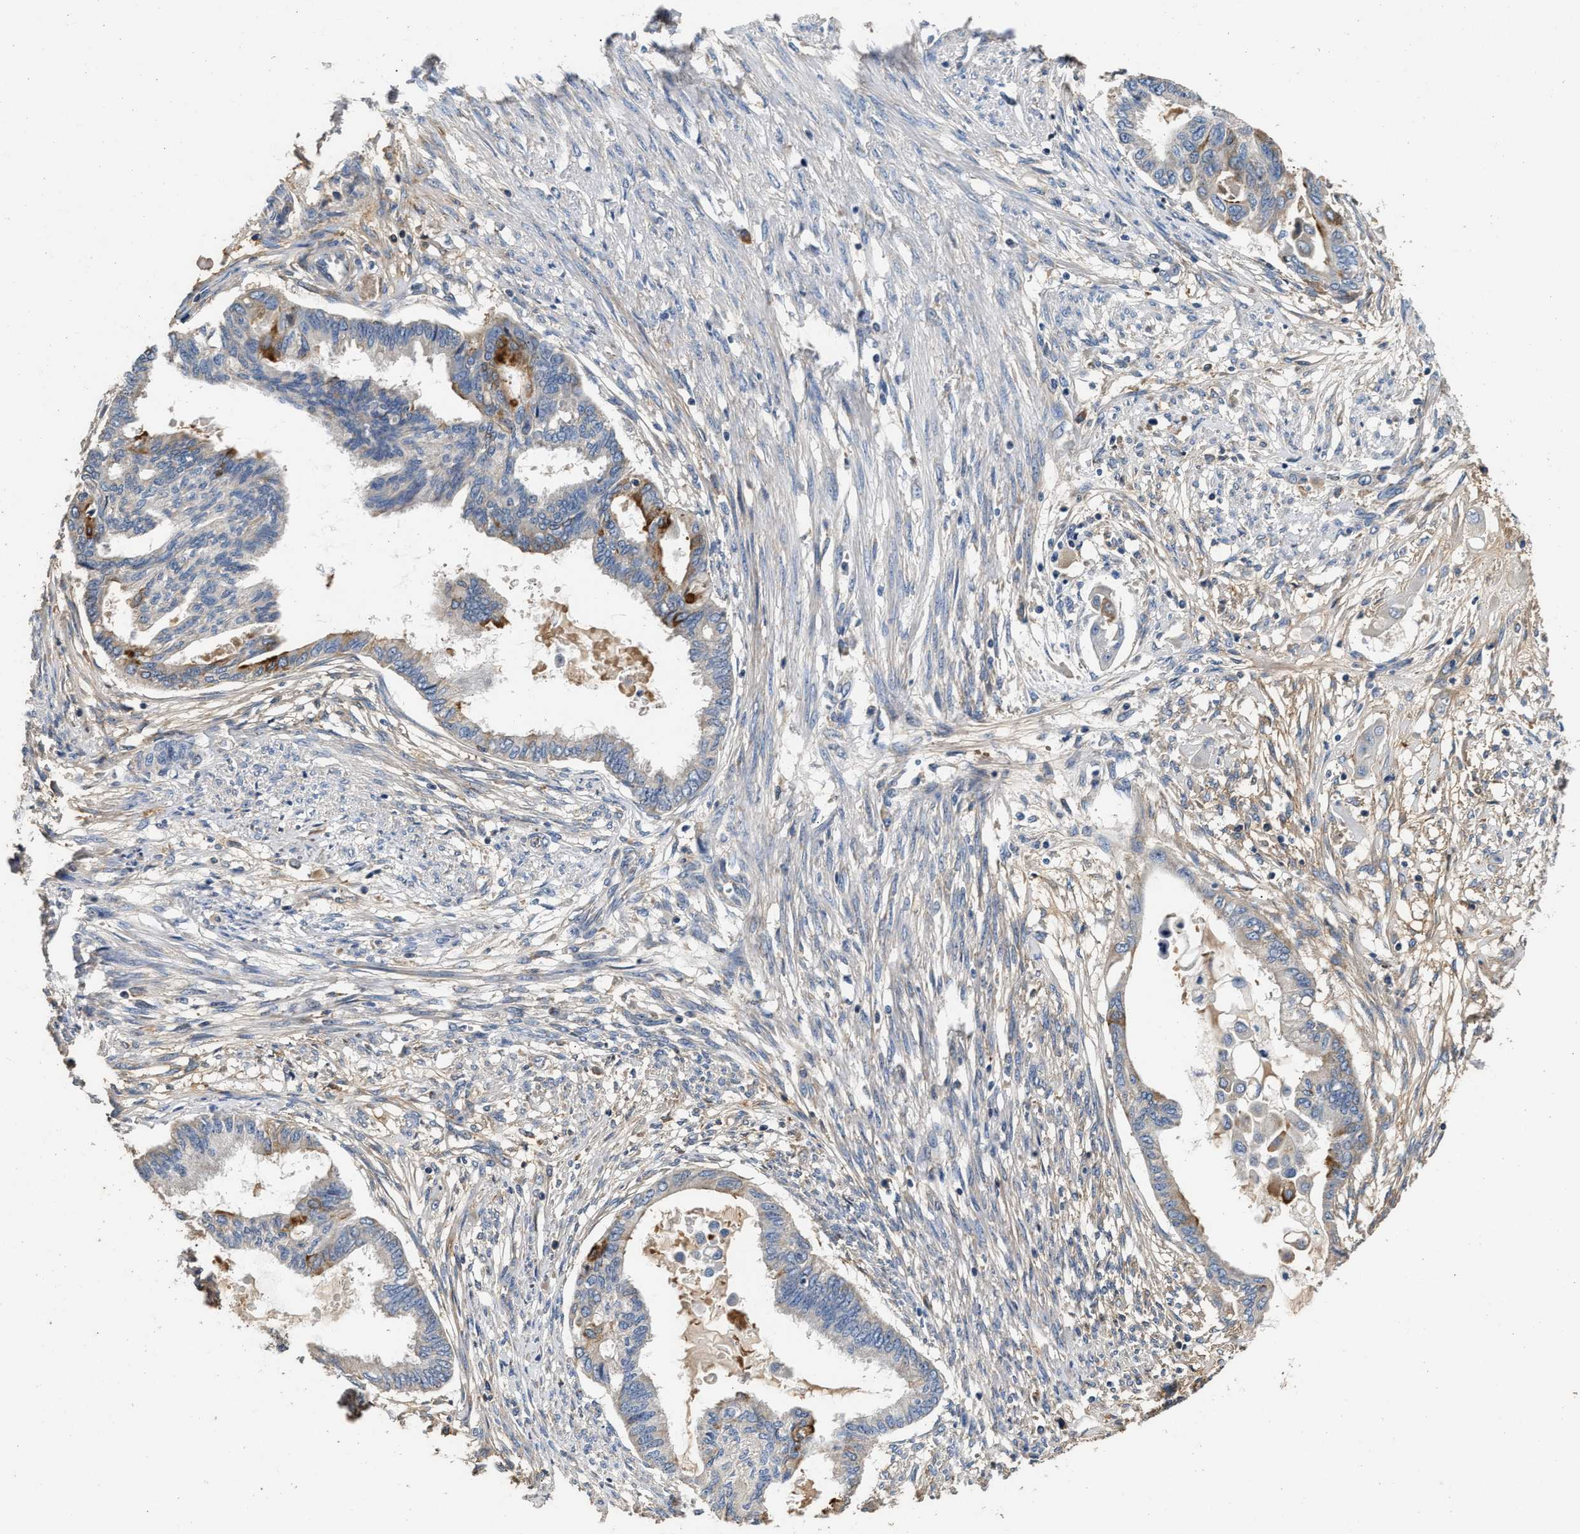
{"staining": {"intensity": "moderate", "quantity": "<25%", "location": "cytoplasmic/membranous"}, "tissue": "cervical cancer", "cell_type": "Tumor cells", "image_type": "cancer", "snomed": [{"axis": "morphology", "description": "Normal tissue, NOS"}, {"axis": "morphology", "description": "Adenocarcinoma, NOS"}, {"axis": "topography", "description": "Cervix"}, {"axis": "topography", "description": "Endometrium"}], "caption": "Brown immunohistochemical staining in human cervical cancer exhibits moderate cytoplasmic/membranous positivity in about <25% of tumor cells.", "gene": "C3", "patient": {"sex": "female", "age": 86}}